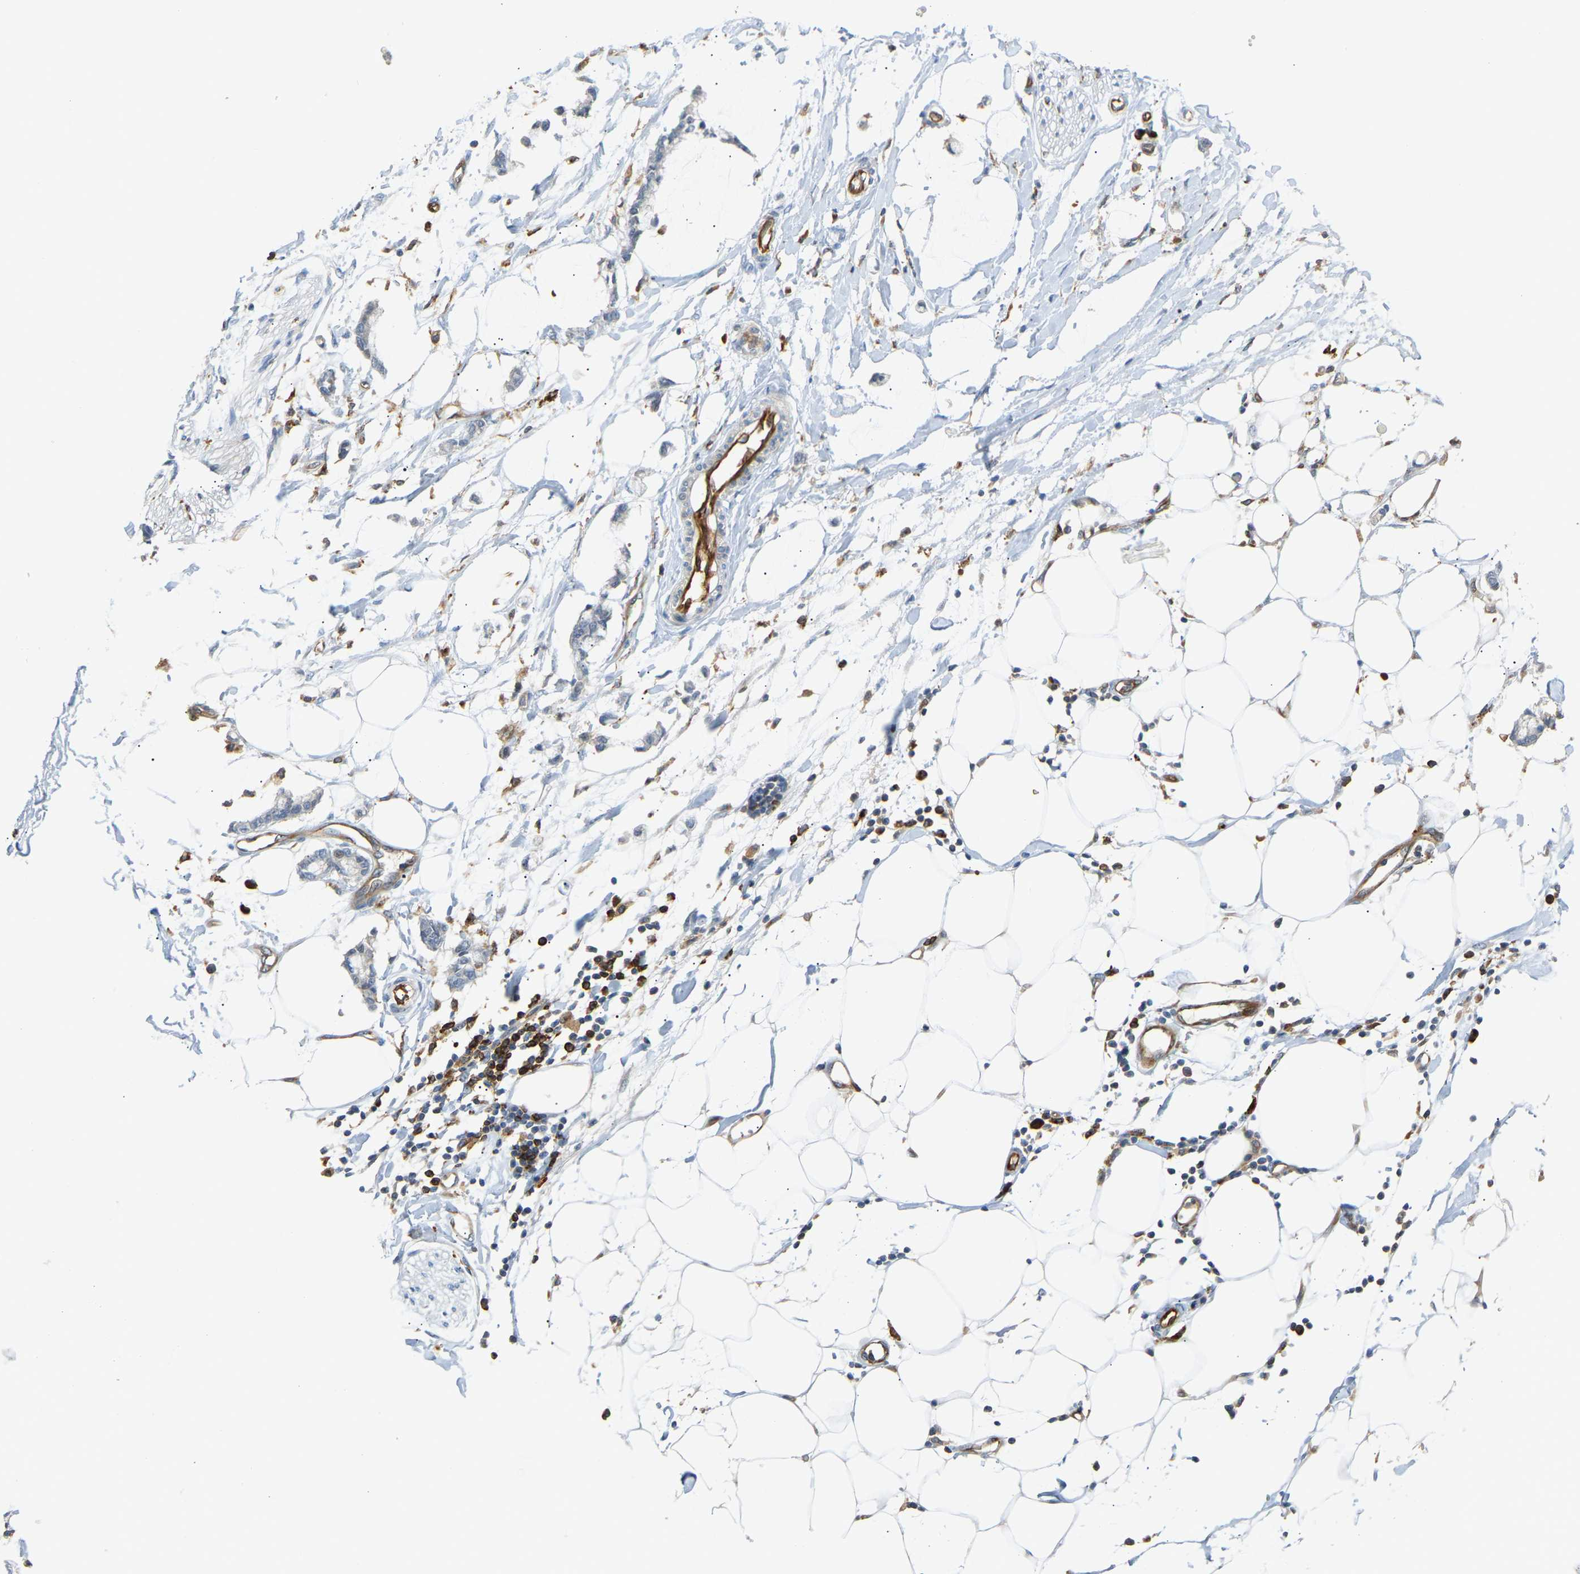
{"staining": {"intensity": "negative", "quantity": "none", "location": "none"}, "tissue": "adipose tissue", "cell_type": "Adipocytes", "image_type": "normal", "snomed": [{"axis": "morphology", "description": "Normal tissue, NOS"}, {"axis": "morphology", "description": "Adenocarcinoma, NOS"}, {"axis": "topography", "description": "Colon"}, {"axis": "topography", "description": "Peripheral nerve tissue"}], "caption": "This is a photomicrograph of immunohistochemistry (IHC) staining of unremarkable adipose tissue, which shows no positivity in adipocytes.", "gene": "PLCG2", "patient": {"sex": "male", "age": 14}}